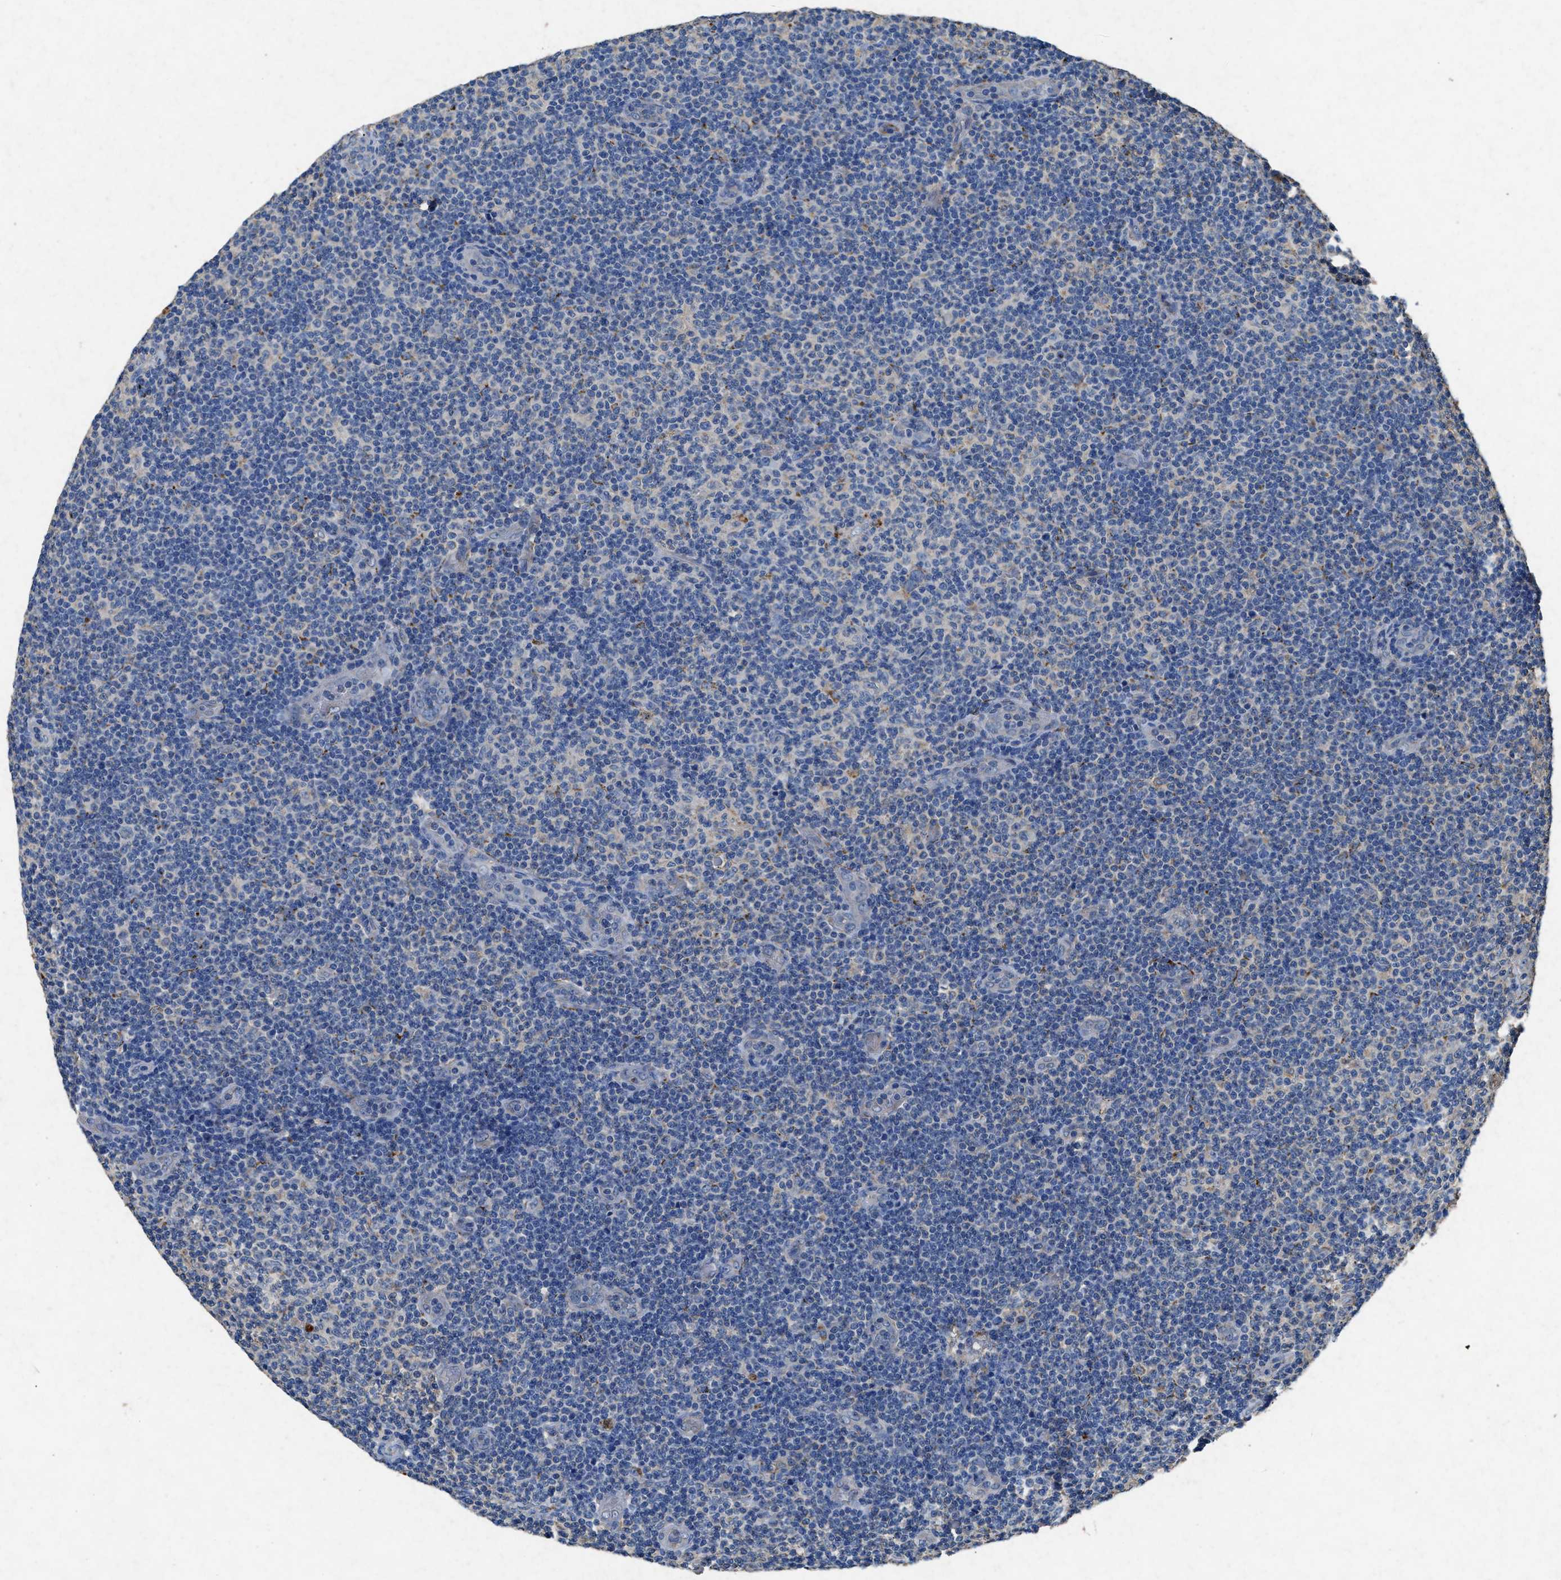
{"staining": {"intensity": "negative", "quantity": "none", "location": "none"}, "tissue": "lymphoma", "cell_type": "Tumor cells", "image_type": "cancer", "snomed": [{"axis": "morphology", "description": "Malignant lymphoma, non-Hodgkin's type, Low grade"}, {"axis": "topography", "description": "Lymph node"}], "caption": "Tumor cells show no significant protein positivity in lymphoma.", "gene": "CDK15", "patient": {"sex": "male", "age": 83}}